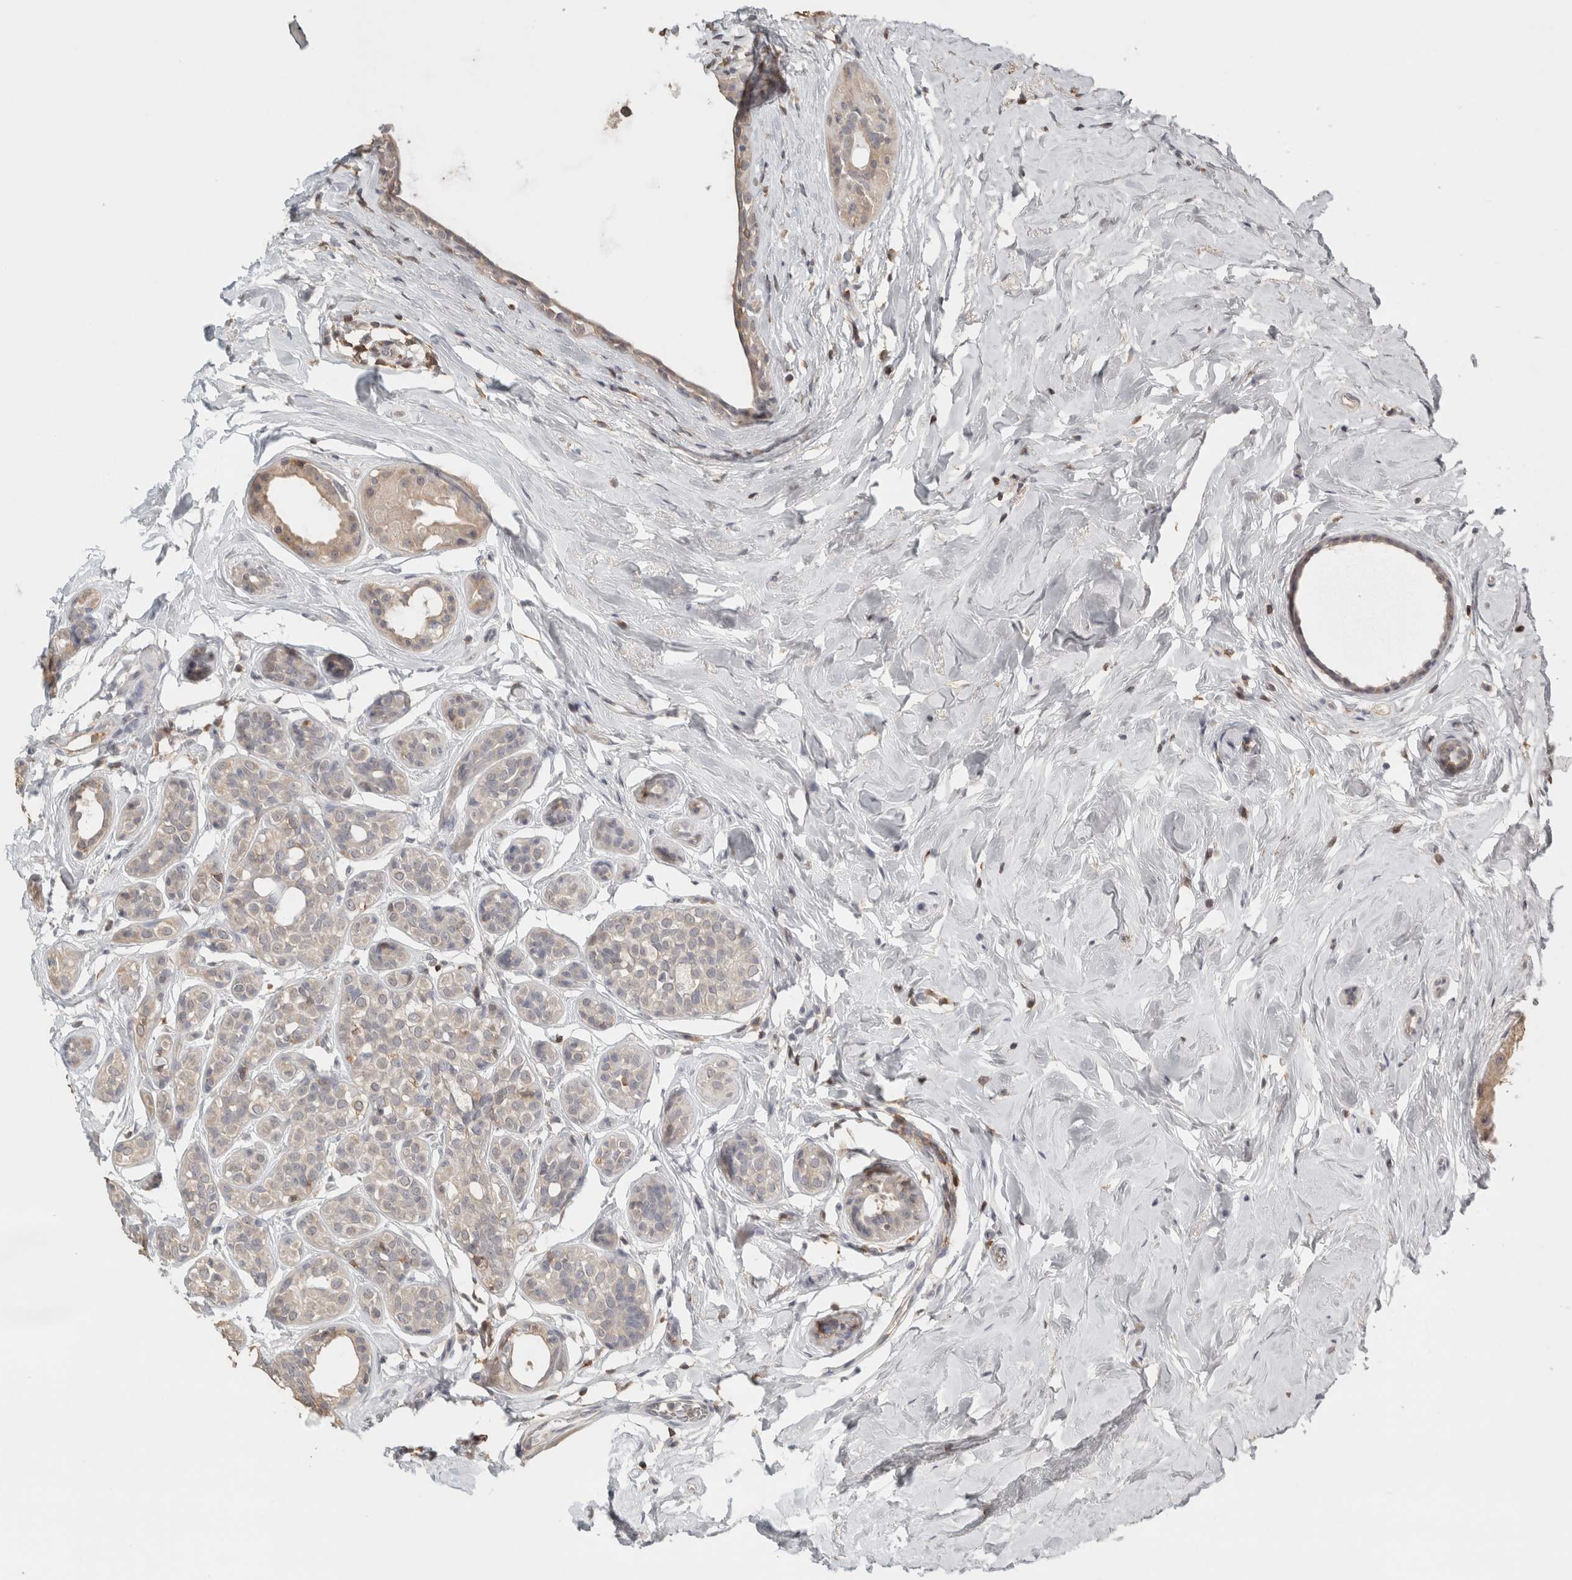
{"staining": {"intensity": "negative", "quantity": "none", "location": "none"}, "tissue": "breast cancer", "cell_type": "Tumor cells", "image_type": "cancer", "snomed": [{"axis": "morphology", "description": "Duct carcinoma"}, {"axis": "topography", "description": "Breast"}], "caption": "Breast intraductal carcinoma was stained to show a protein in brown. There is no significant expression in tumor cells.", "gene": "TRAT1", "patient": {"sex": "female", "age": 55}}